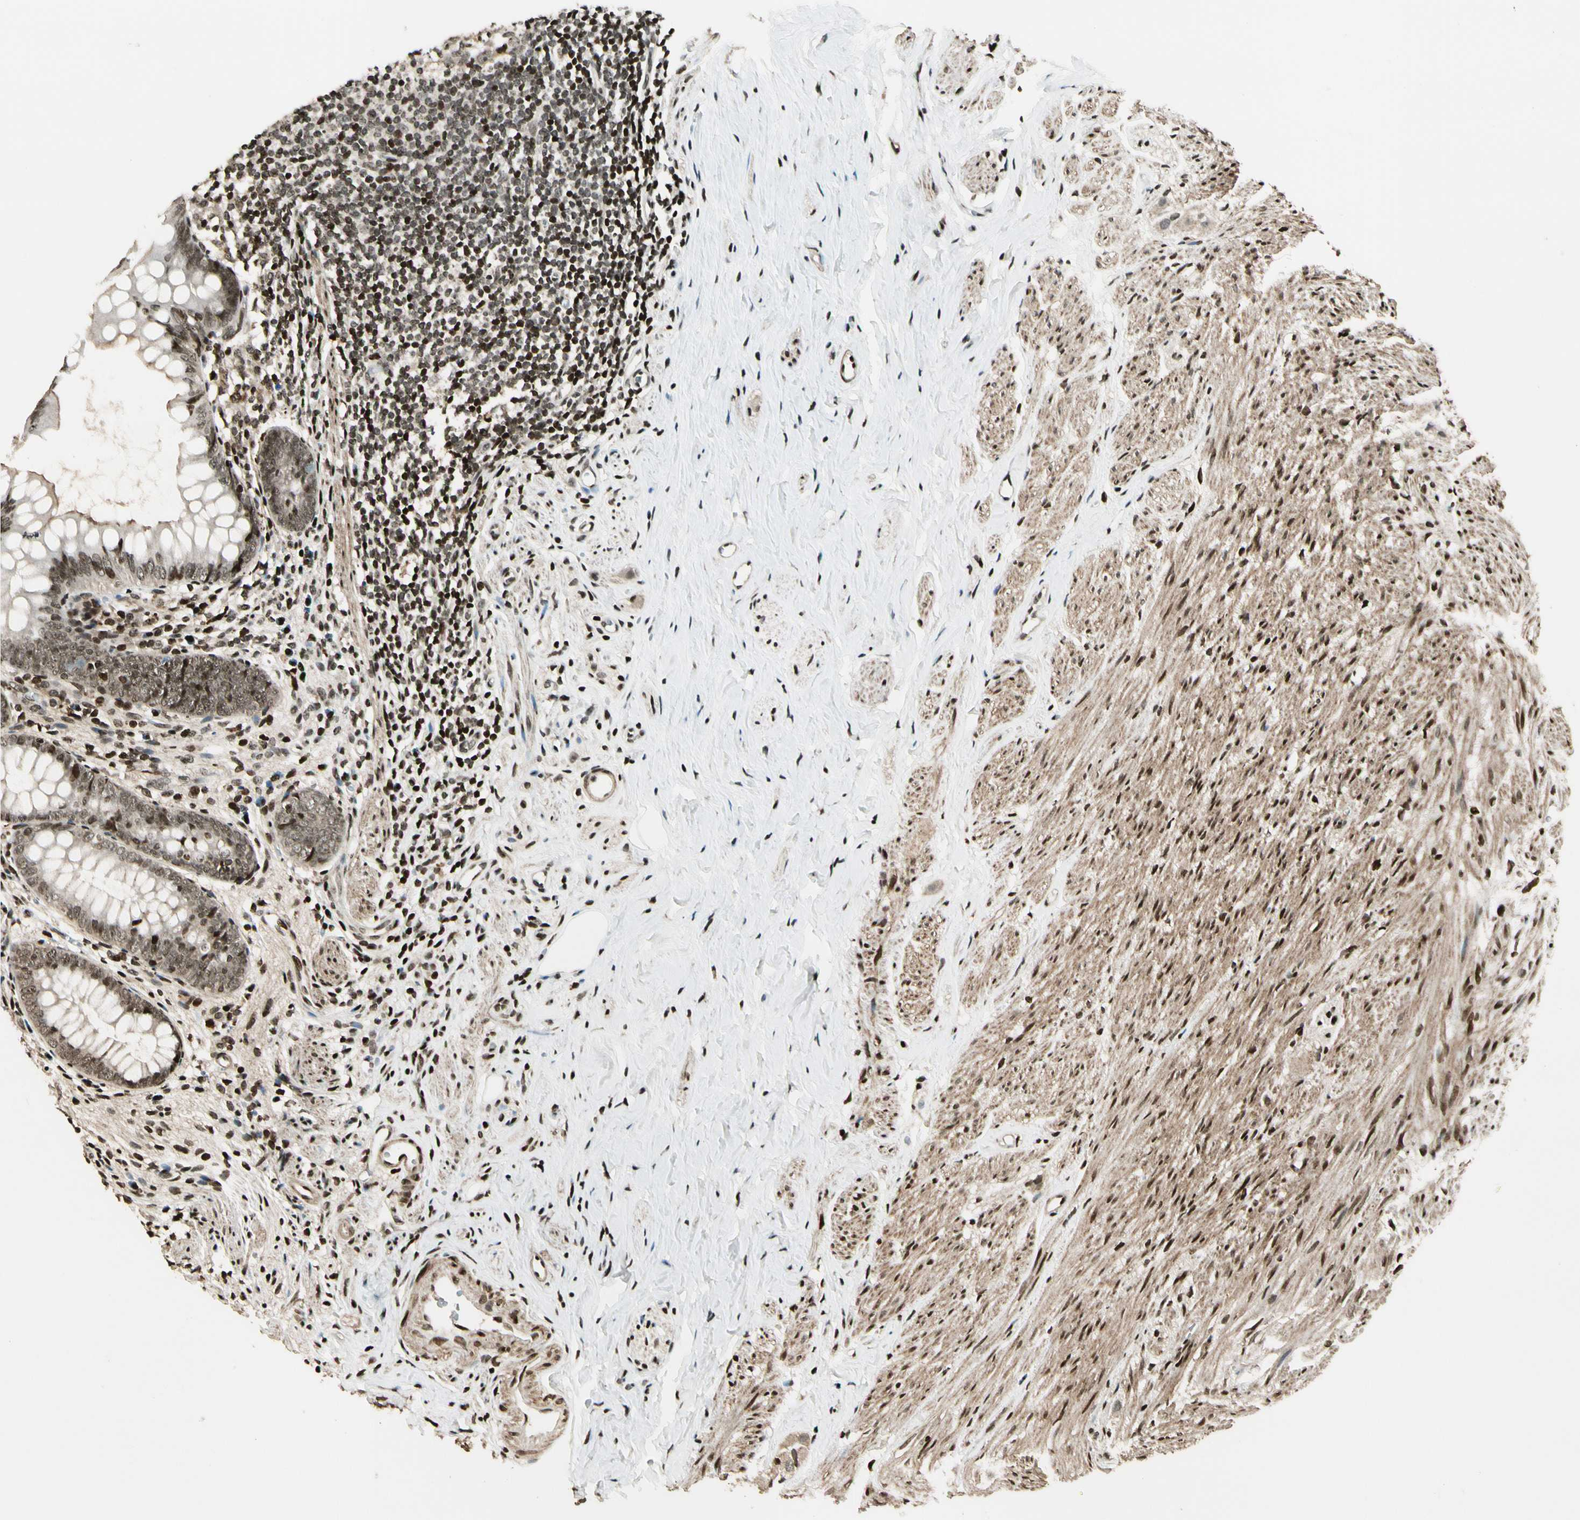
{"staining": {"intensity": "strong", "quantity": ">75%", "location": "nuclear"}, "tissue": "appendix", "cell_type": "Glandular cells", "image_type": "normal", "snomed": [{"axis": "morphology", "description": "Normal tissue, NOS"}, {"axis": "topography", "description": "Appendix"}], "caption": "Protein analysis of benign appendix demonstrates strong nuclear positivity in about >75% of glandular cells.", "gene": "TSHZ3", "patient": {"sex": "female", "age": 77}}